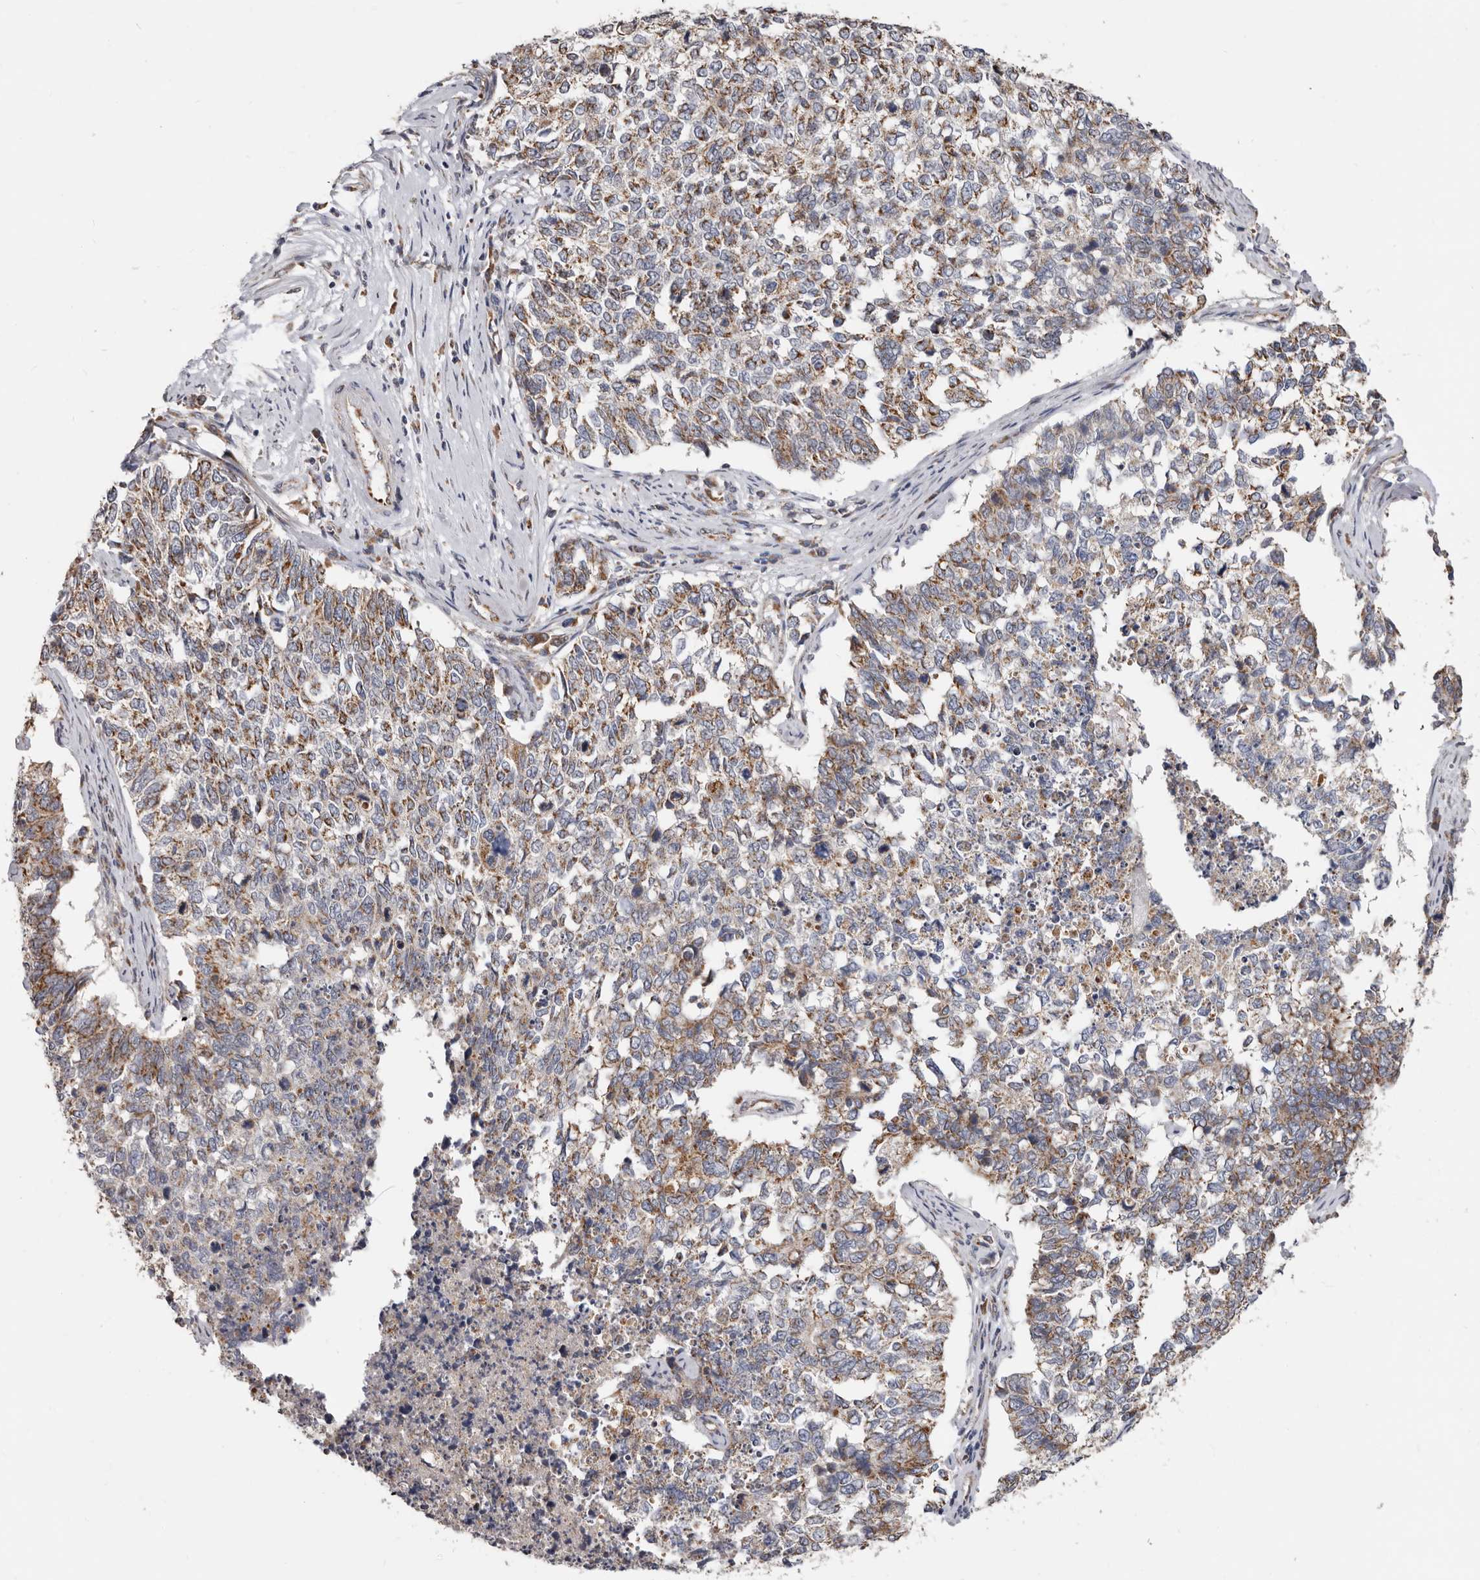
{"staining": {"intensity": "moderate", "quantity": "25%-75%", "location": "cytoplasmic/membranous"}, "tissue": "cervical cancer", "cell_type": "Tumor cells", "image_type": "cancer", "snomed": [{"axis": "morphology", "description": "Squamous cell carcinoma, NOS"}, {"axis": "topography", "description": "Cervix"}], "caption": "Moderate cytoplasmic/membranous protein staining is present in about 25%-75% of tumor cells in cervical cancer (squamous cell carcinoma). (IHC, brightfield microscopy, high magnification).", "gene": "MRPL18", "patient": {"sex": "female", "age": 63}}